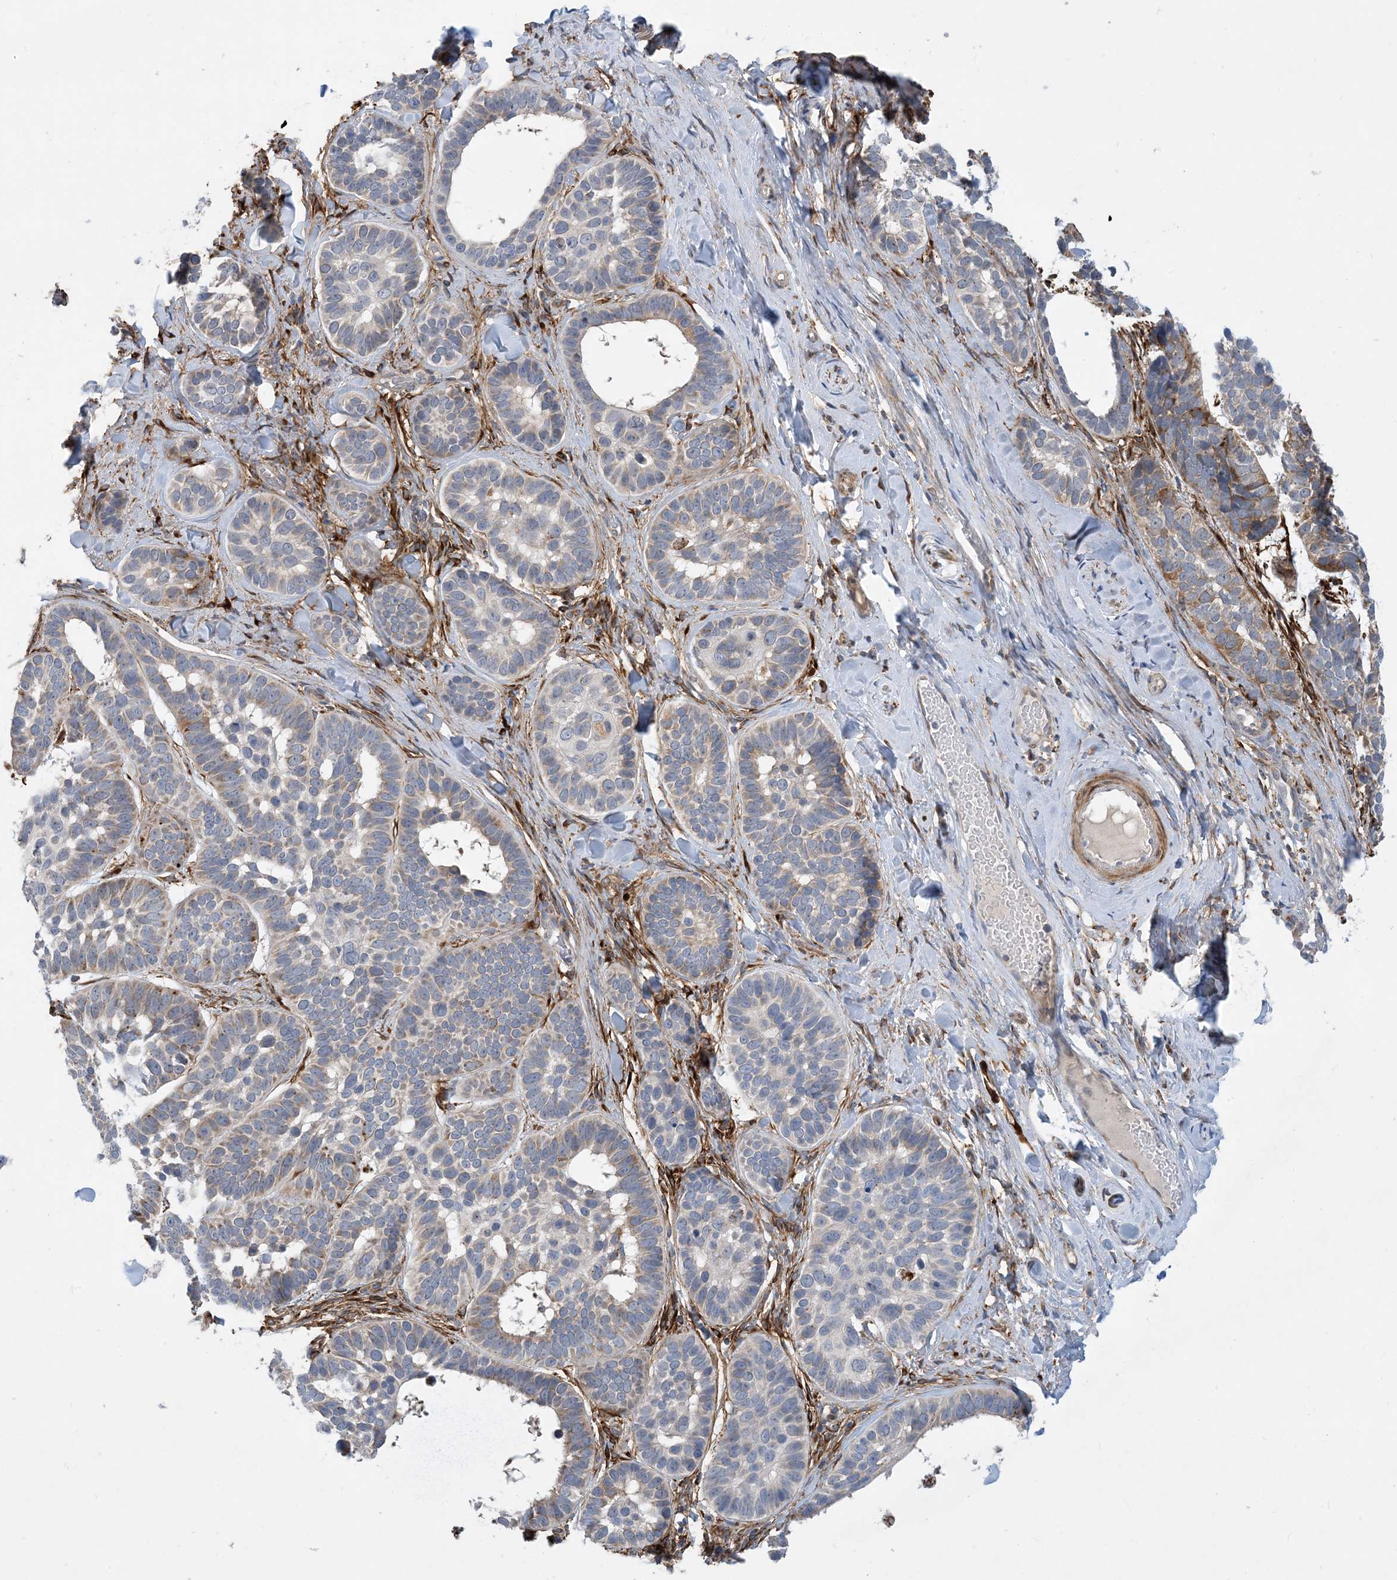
{"staining": {"intensity": "moderate", "quantity": "<25%", "location": "cytoplasmic/membranous"}, "tissue": "skin cancer", "cell_type": "Tumor cells", "image_type": "cancer", "snomed": [{"axis": "morphology", "description": "Basal cell carcinoma"}, {"axis": "topography", "description": "Skin"}], "caption": "Skin cancer stained with immunohistochemistry (IHC) demonstrates moderate cytoplasmic/membranous expression in approximately <25% of tumor cells. (Stains: DAB (3,3'-diaminobenzidine) in brown, nuclei in blue, Microscopy: brightfield microscopy at high magnification).", "gene": "EIF2A", "patient": {"sex": "male", "age": 62}}